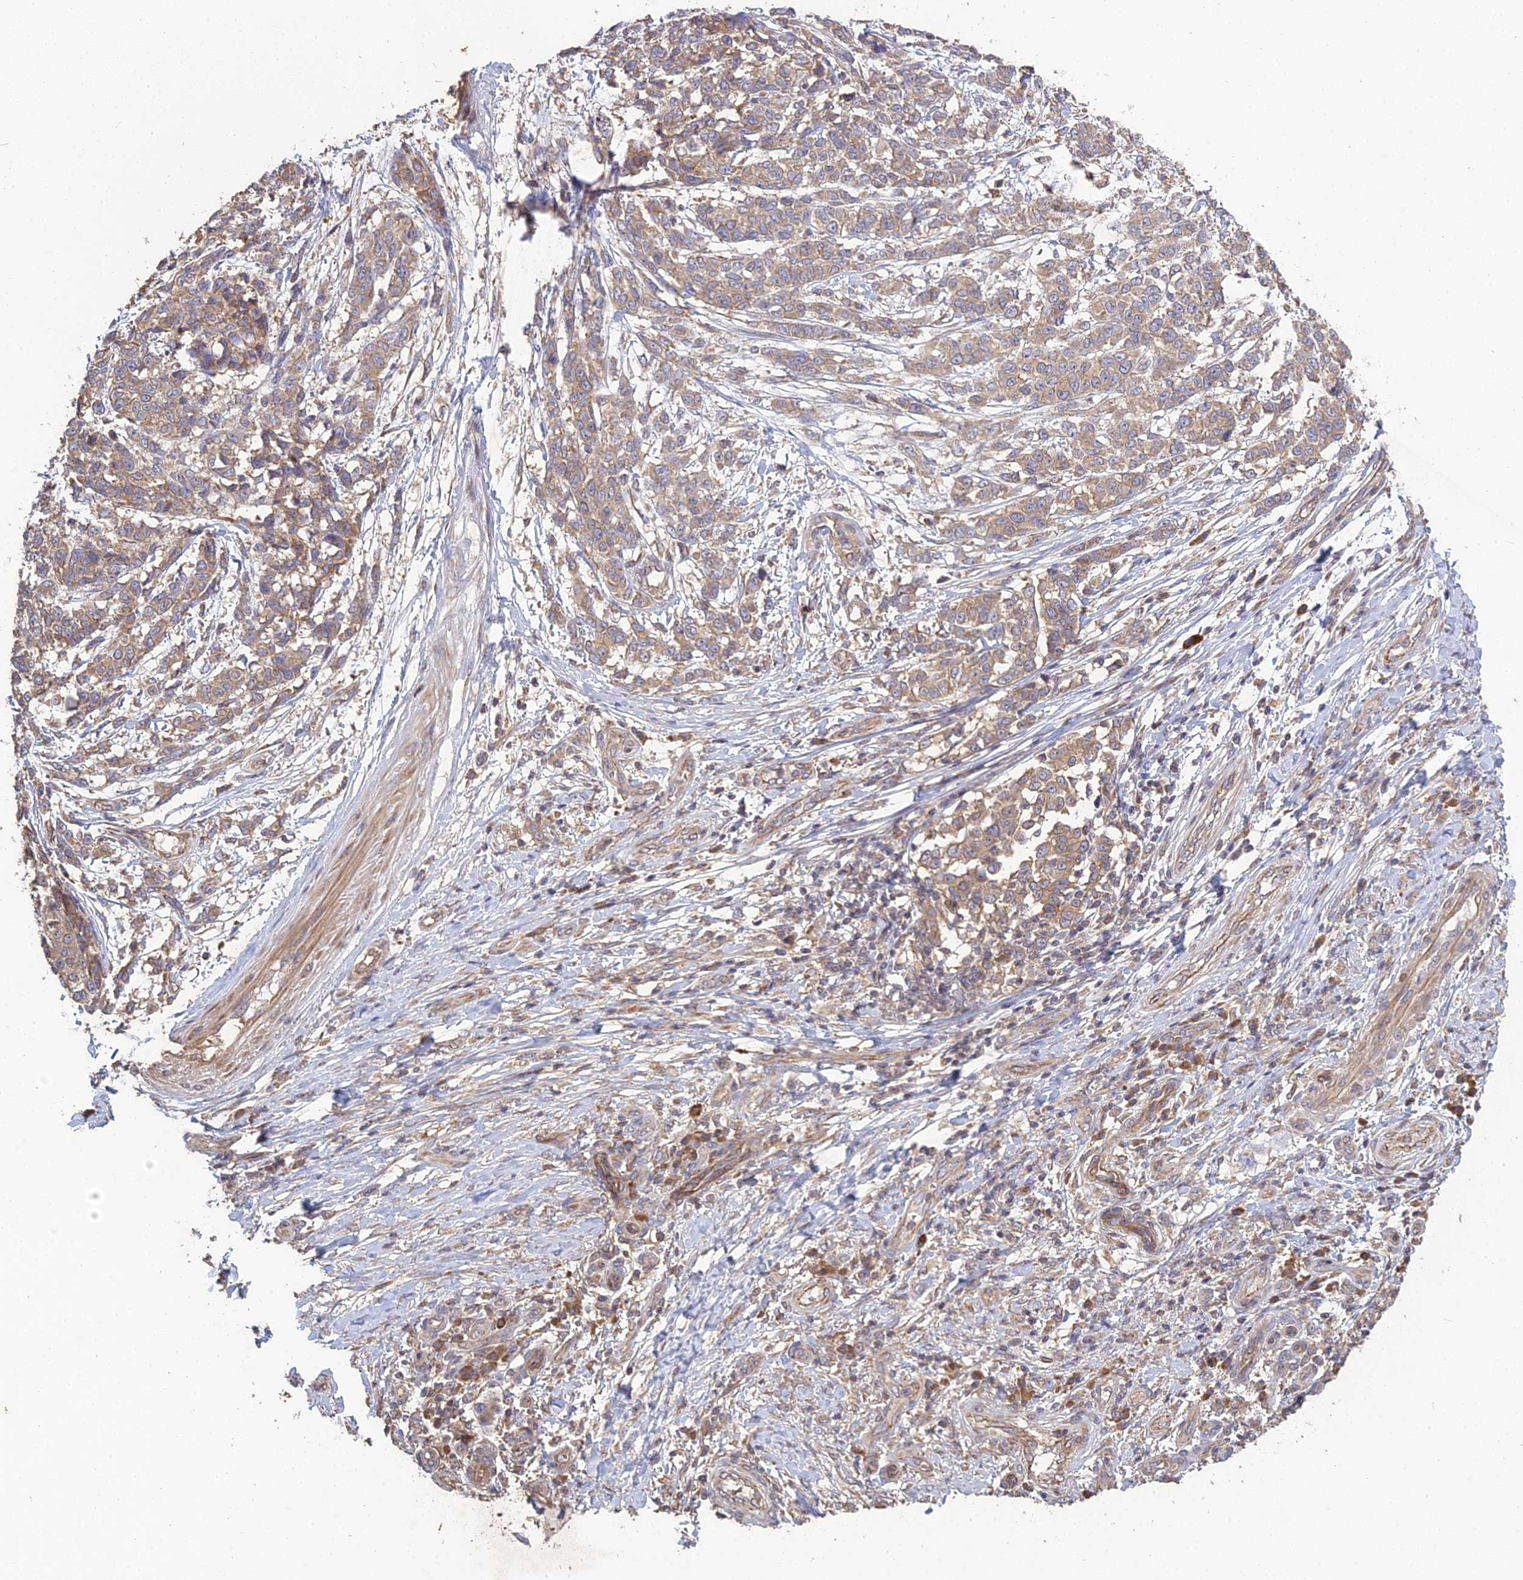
{"staining": {"intensity": "moderate", "quantity": "<25%", "location": "cytoplasmic/membranous"}, "tissue": "melanoma", "cell_type": "Tumor cells", "image_type": "cancer", "snomed": [{"axis": "morphology", "description": "Malignant melanoma, NOS"}, {"axis": "topography", "description": "Skin"}], "caption": "Melanoma stained with DAB immunohistochemistry (IHC) displays low levels of moderate cytoplasmic/membranous staining in about <25% of tumor cells. Immunohistochemistry stains the protein of interest in brown and the nuclei are stained blue.", "gene": "ARHGAP40", "patient": {"sex": "male", "age": 49}}